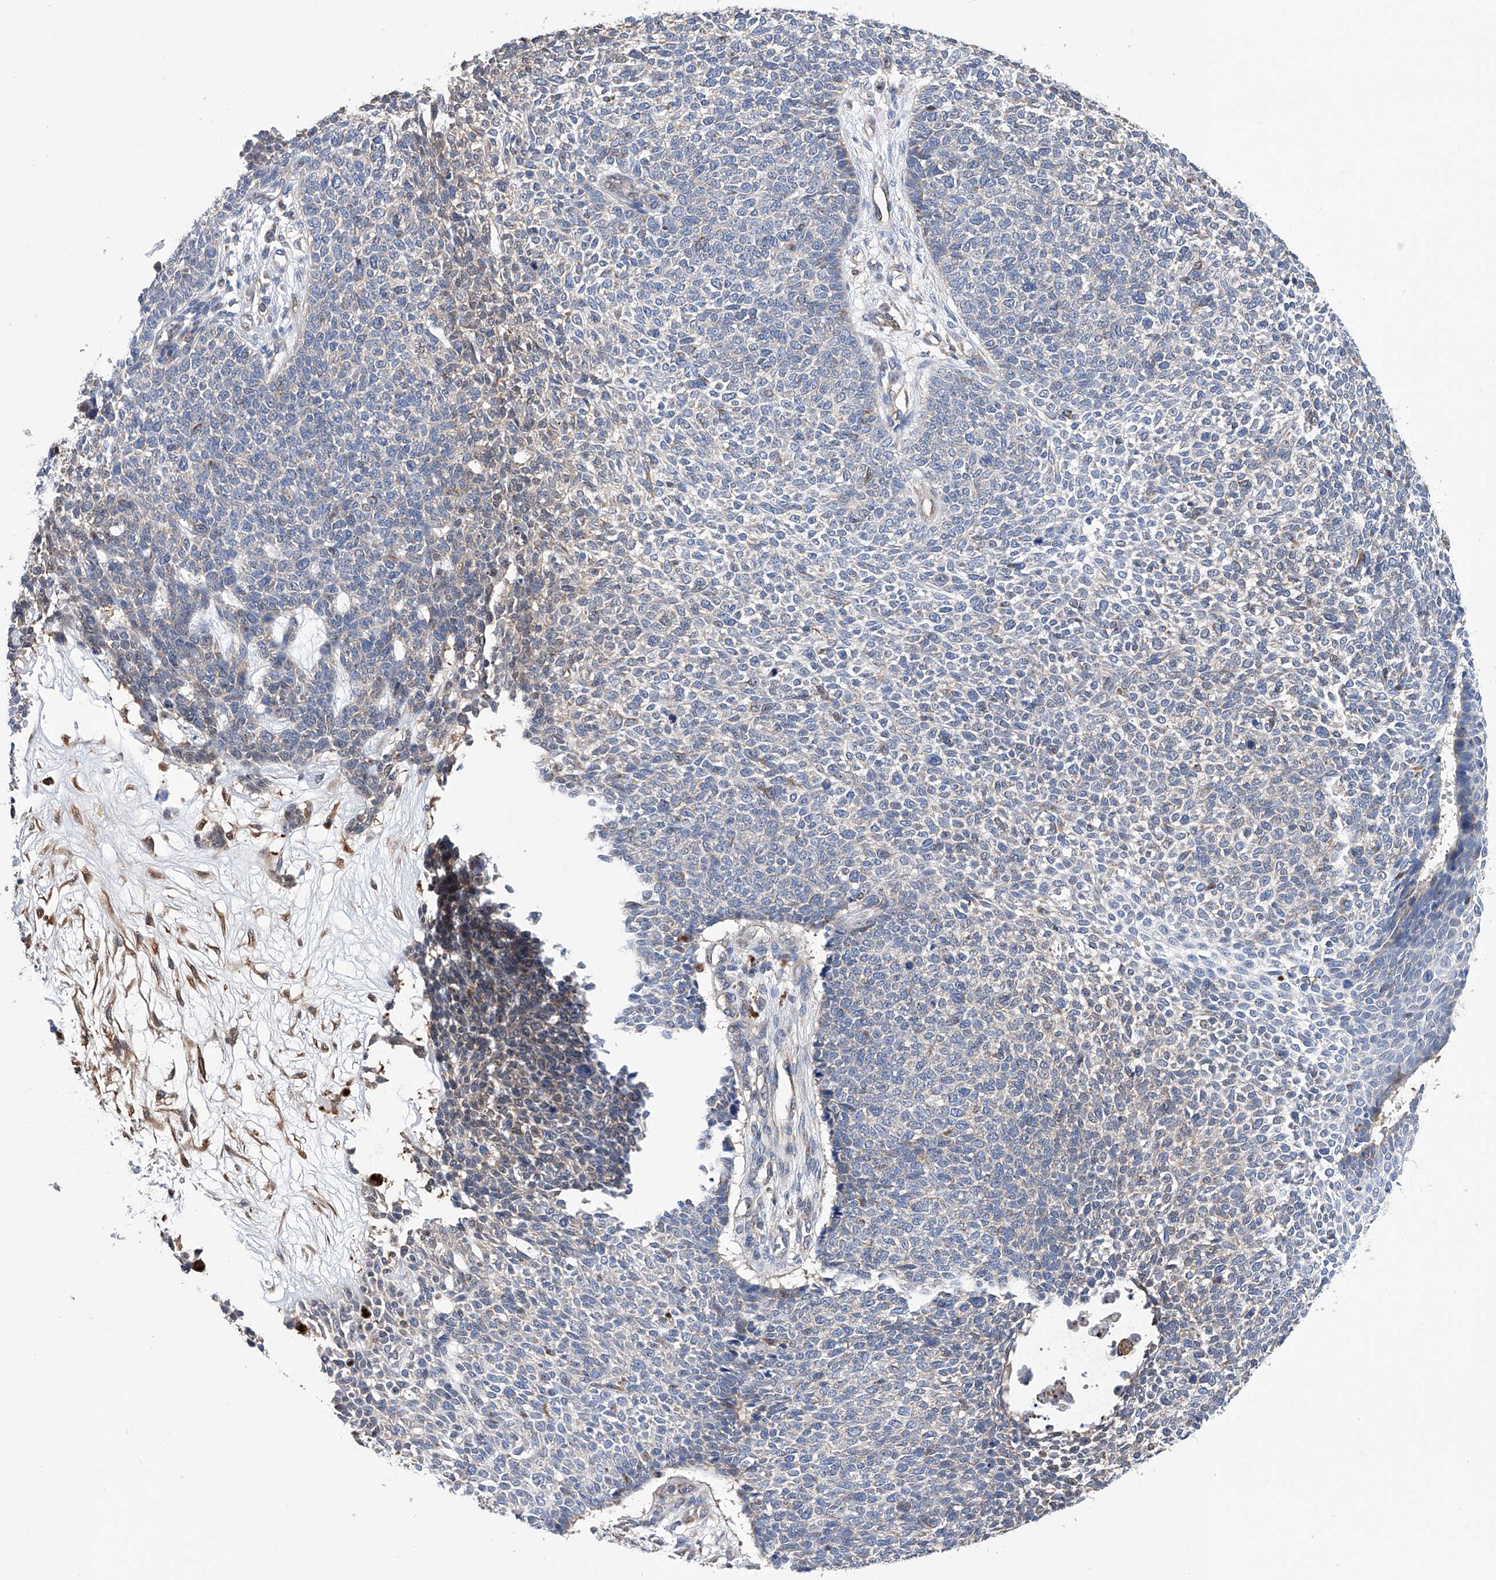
{"staining": {"intensity": "weak", "quantity": "<25%", "location": "cytoplasmic/membranous"}, "tissue": "skin cancer", "cell_type": "Tumor cells", "image_type": "cancer", "snomed": [{"axis": "morphology", "description": "Basal cell carcinoma"}, {"axis": "topography", "description": "Skin"}], "caption": "High power microscopy image of an IHC micrograph of skin cancer, revealing no significant staining in tumor cells.", "gene": "SPATA20", "patient": {"sex": "female", "age": 84}}